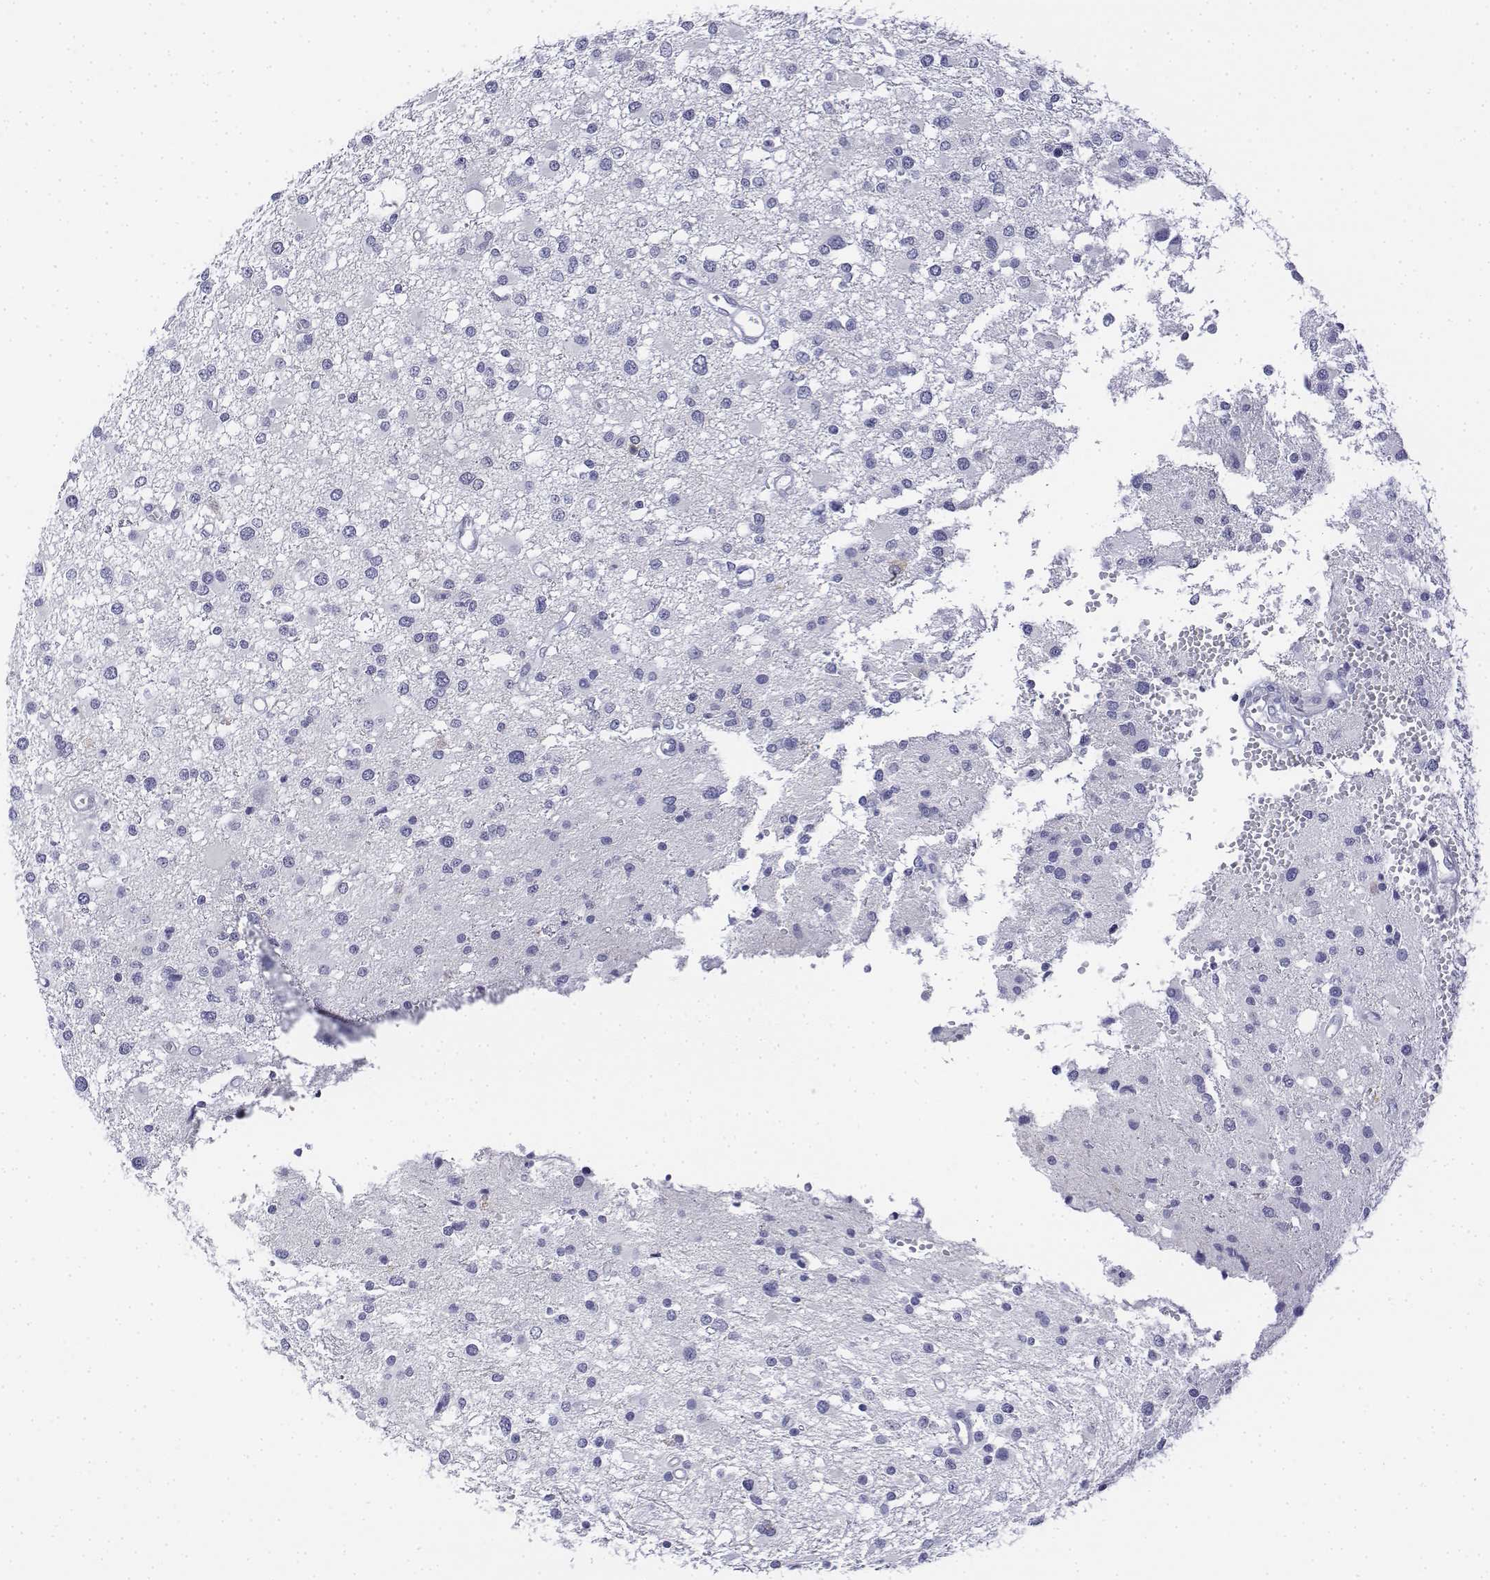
{"staining": {"intensity": "negative", "quantity": "none", "location": "none"}, "tissue": "glioma", "cell_type": "Tumor cells", "image_type": "cancer", "snomed": [{"axis": "morphology", "description": "Glioma, malignant, High grade"}, {"axis": "topography", "description": "Brain"}], "caption": "Immunohistochemistry histopathology image of neoplastic tissue: human glioma stained with DAB (3,3'-diaminobenzidine) displays no significant protein positivity in tumor cells.", "gene": "CD3E", "patient": {"sex": "male", "age": 54}}